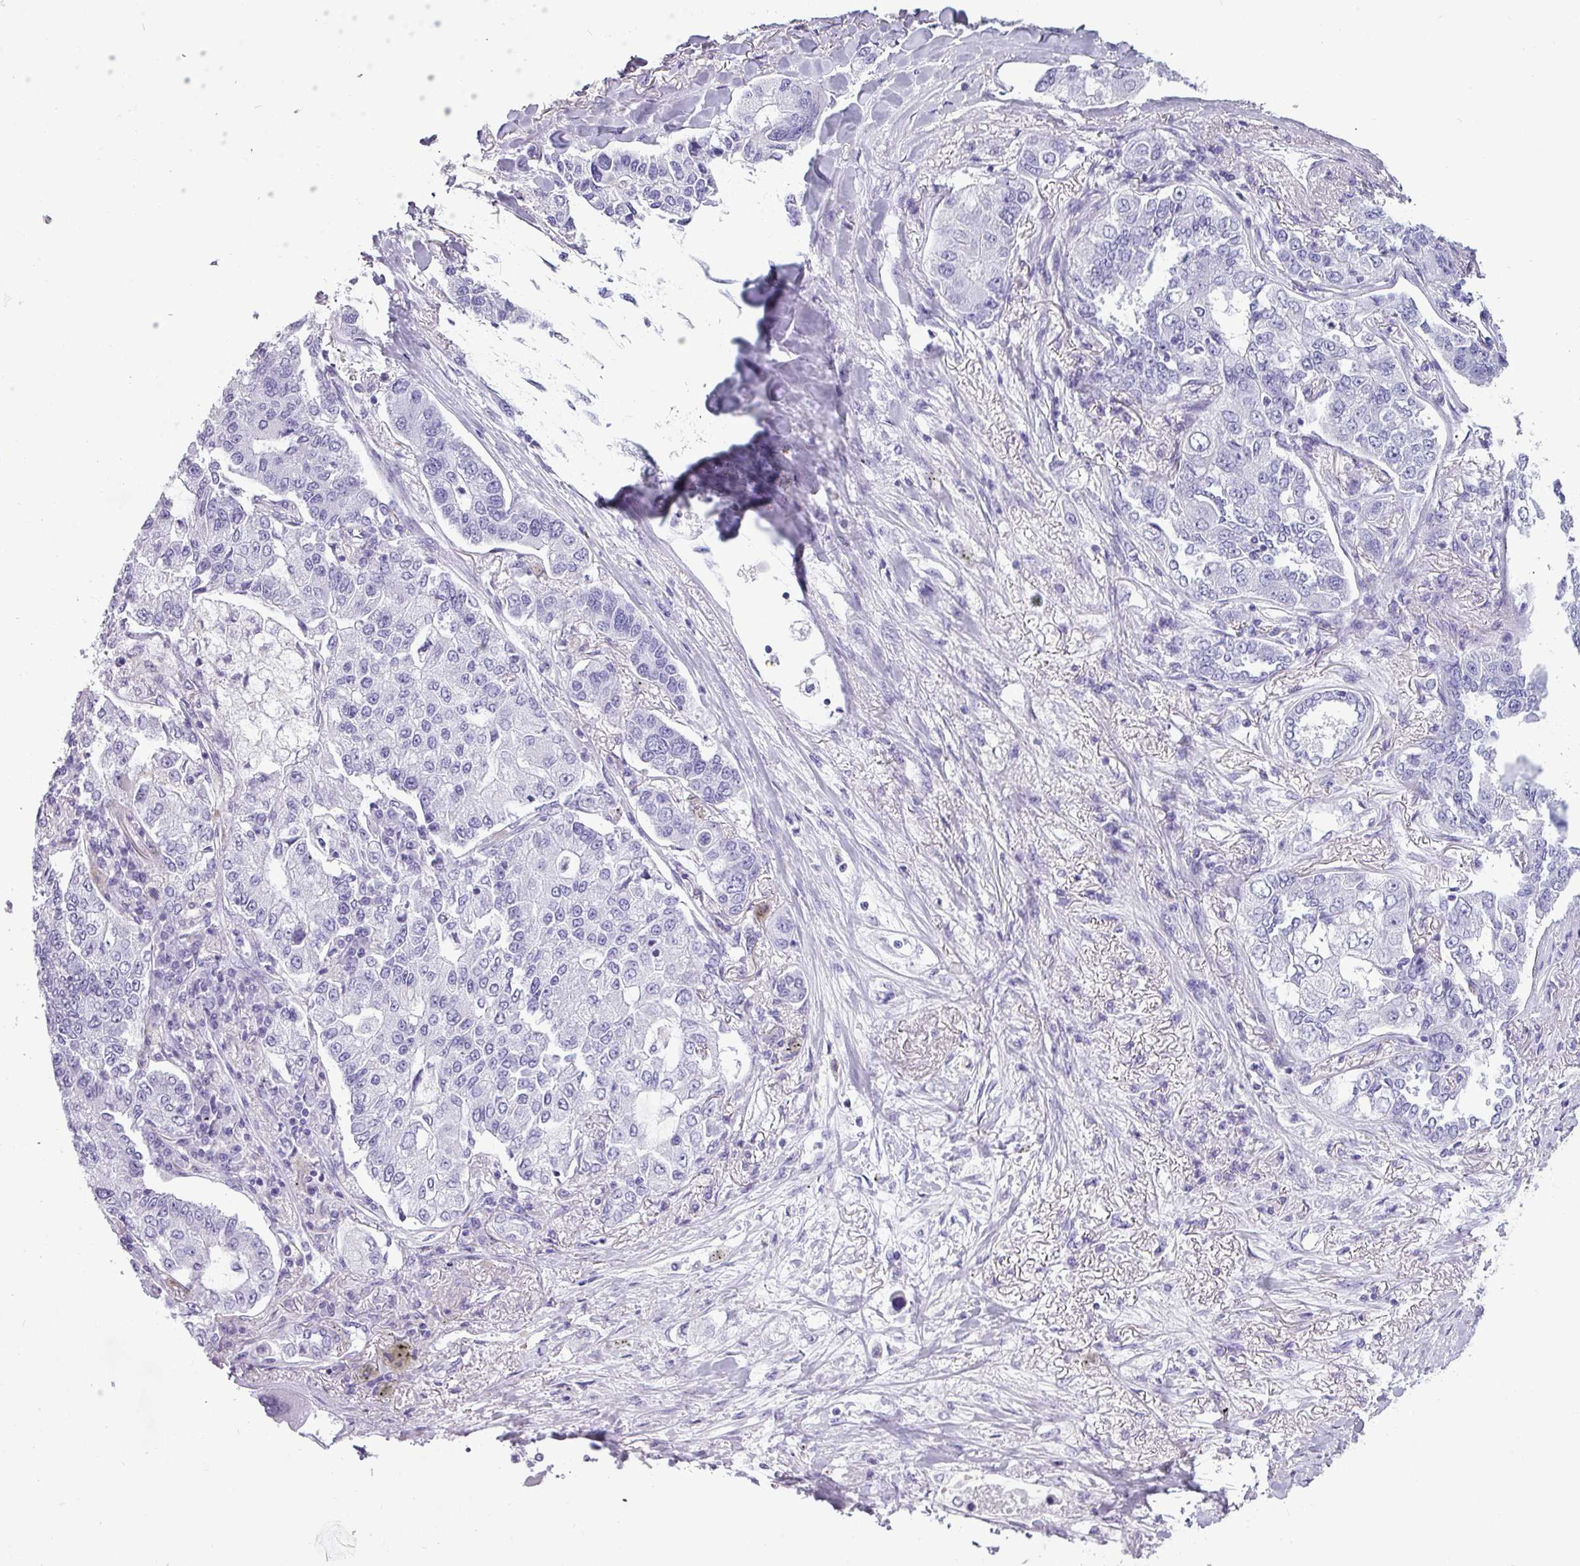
{"staining": {"intensity": "negative", "quantity": "none", "location": "none"}, "tissue": "lung cancer", "cell_type": "Tumor cells", "image_type": "cancer", "snomed": [{"axis": "morphology", "description": "Adenocarcinoma, NOS"}, {"axis": "topography", "description": "Lung"}], "caption": "DAB immunohistochemical staining of human lung adenocarcinoma demonstrates no significant expression in tumor cells.", "gene": "CRYBB2", "patient": {"sex": "male", "age": 49}}